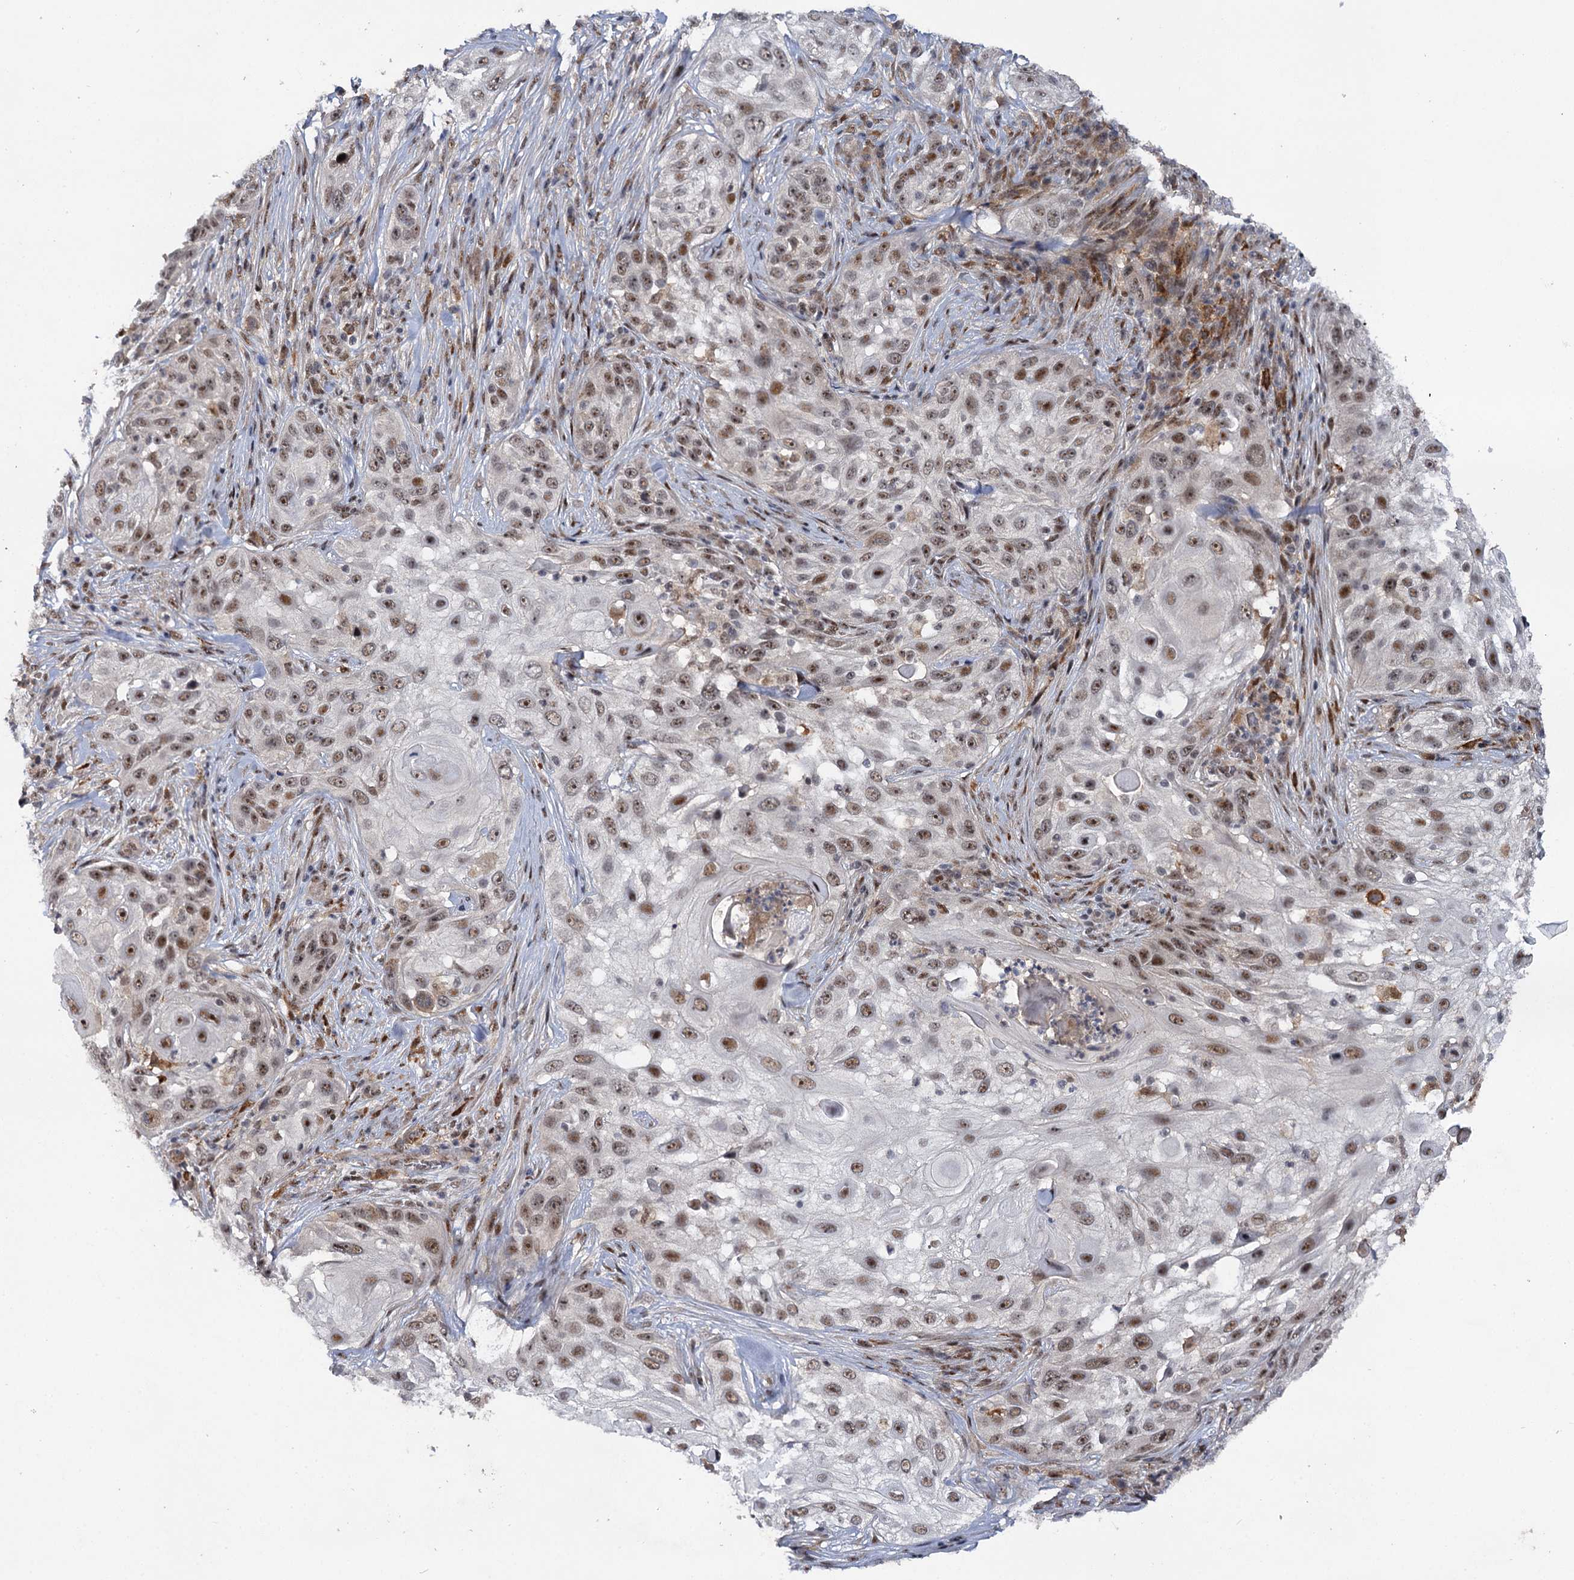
{"staining": {"intensity": "moderate", "quantity": ">75%", "location": "nuclear"}, "tissue": "skin cancer", "cell_type": "Tumor cells", "image_type": "cancer", "snomed": [{"axis": "morphology", "description": "Squamous cell carcinoma, NOS"}, {"axis": "topography", "description": "Skin"}], "caption": "DAB immunohistochemical staining of skin cancer (squamous cell carcinoma) displays moderate nuclear protein expression in about >75% of tumor cells.", "gene": "BUD13", "patient": {"sex": "female", "age": 44}}